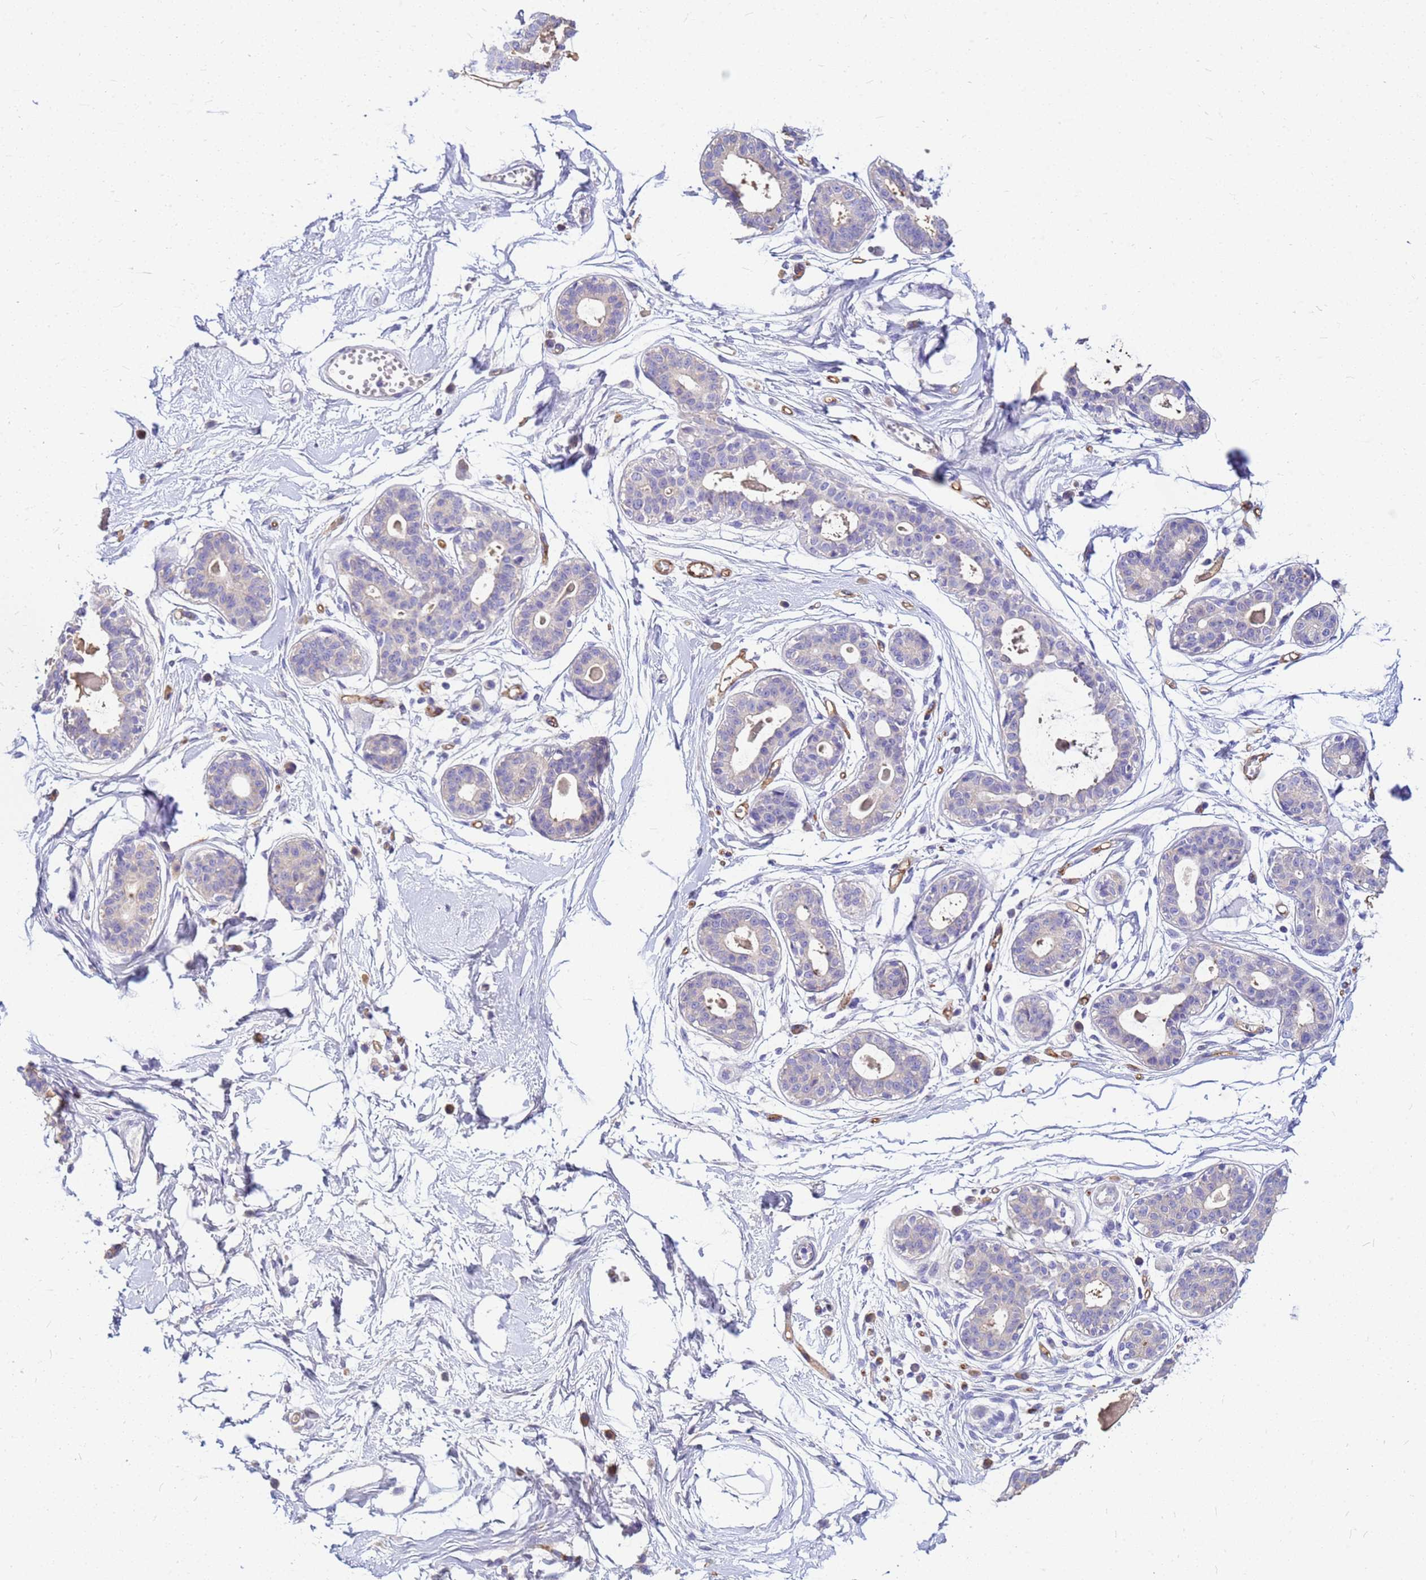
{"staining": {"intensity": "negative", "quantity": "none", "location": "none"}, "tissue": "breast", "cell_type": "Adipocytes", "image_type": "normal", "snomed": [{"axis": "morphology", "description": "Normal tissue, NOS"}, {"axis": "topography", "description": "Breast"}], "caption": "Immunohistochemical staining of normal breast displays no significant staining in adipocytes. (DAB (3,3'-diaminobenzidine) immunohistochemistry (IHC), high magnification).", "gene": "DPRX", "patient": {"sex": "female", "age": 45}}